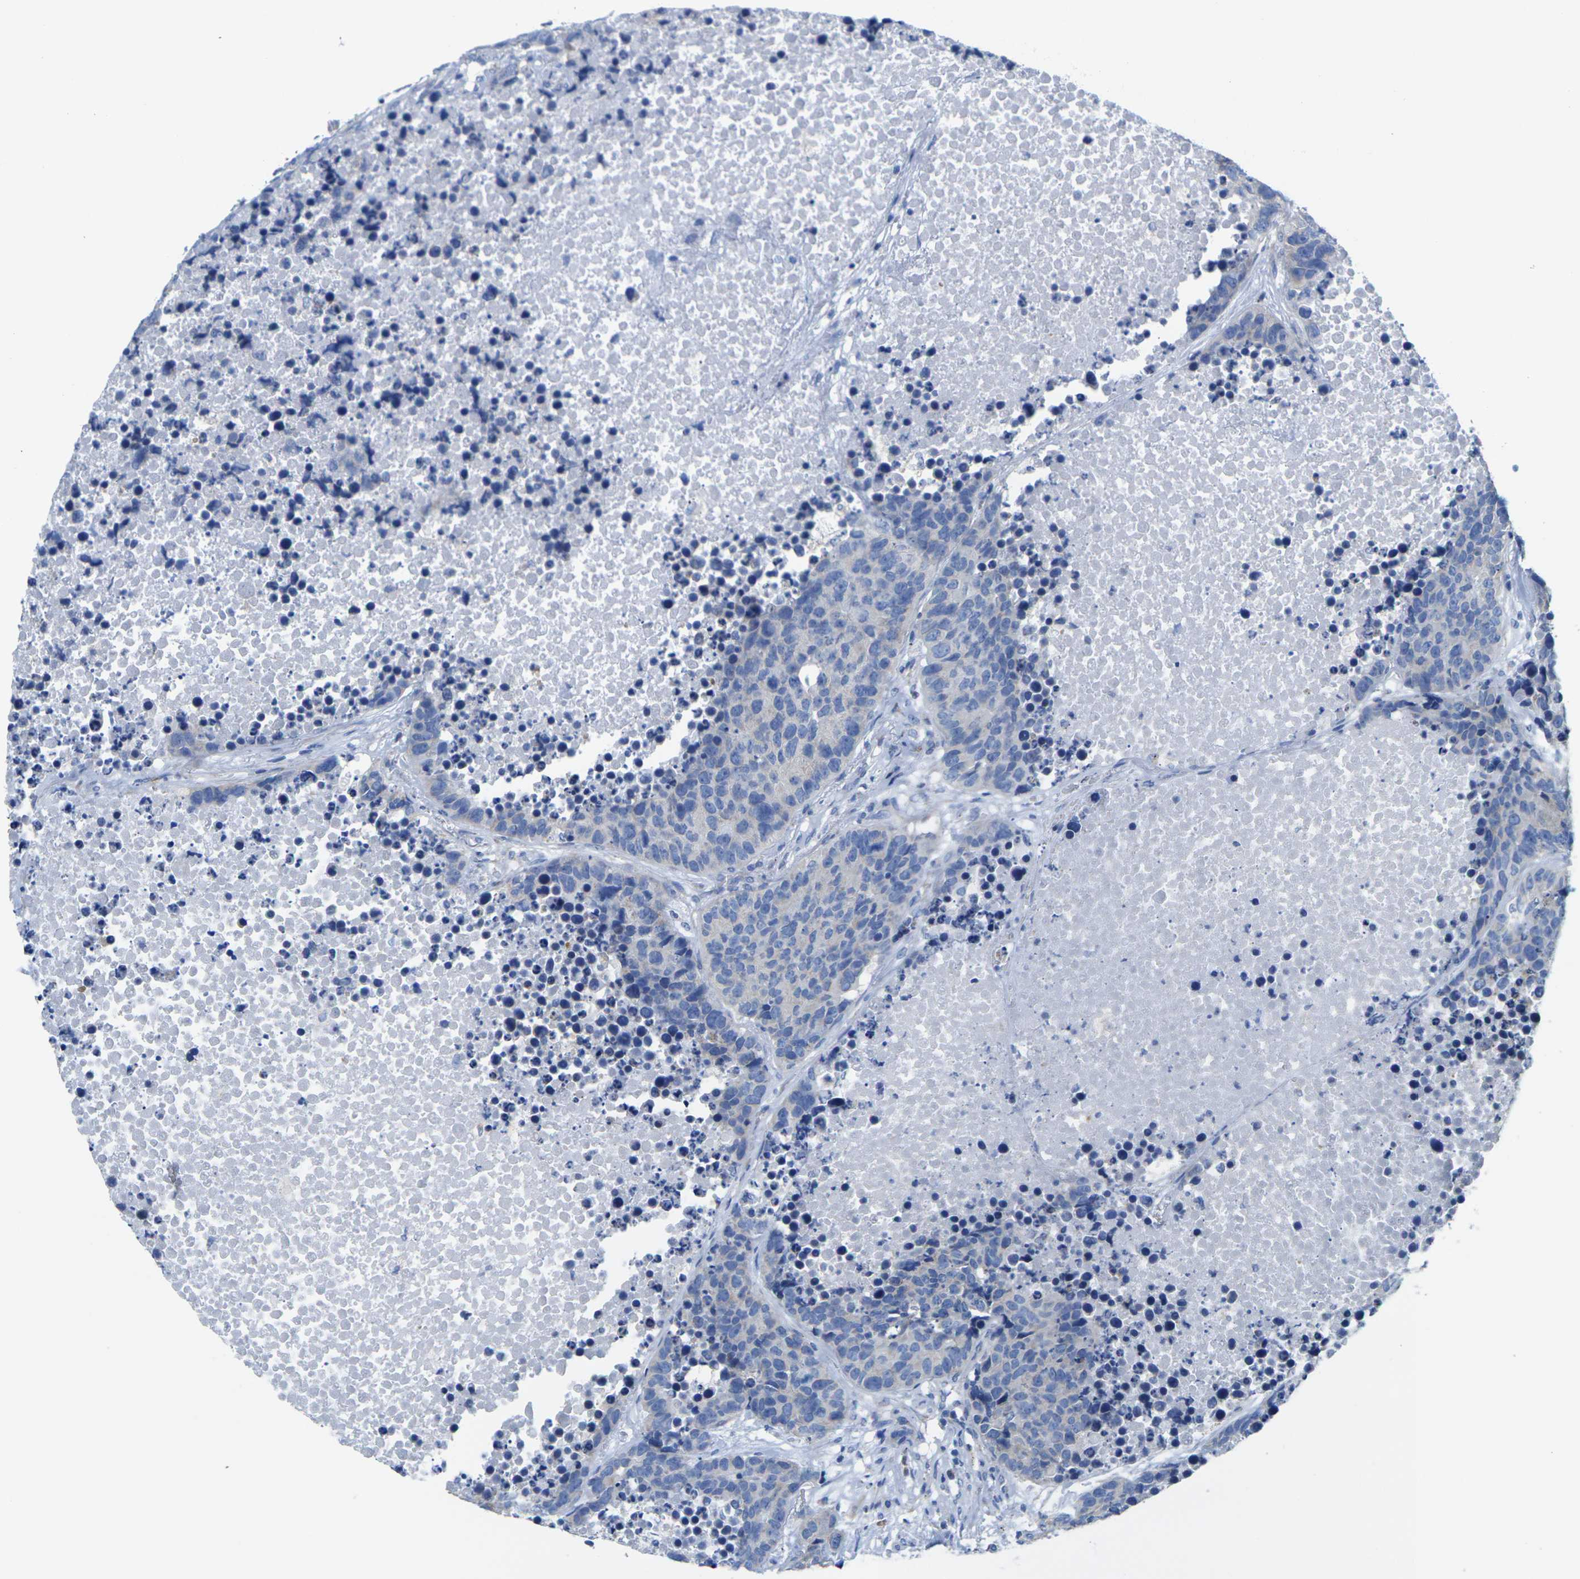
{"staining": {"intensity": "negative", "quantity": "none", "location": "none"}, "tissue": "carcinoid", "cell_type": "Tumor cells", "image_type": "cancer", "snomed": [{"axis": "morphology", "description": "Carcinoid, malignant, NOS"}, {"axis": "topography", "description": "Lung"}], "caption": "This is a micrograph of IHC staining of carcinoid, which shows no positivity in tumor cells.", "gene": "TMEM204", "patient": {"sex": "male", "age": 60}}